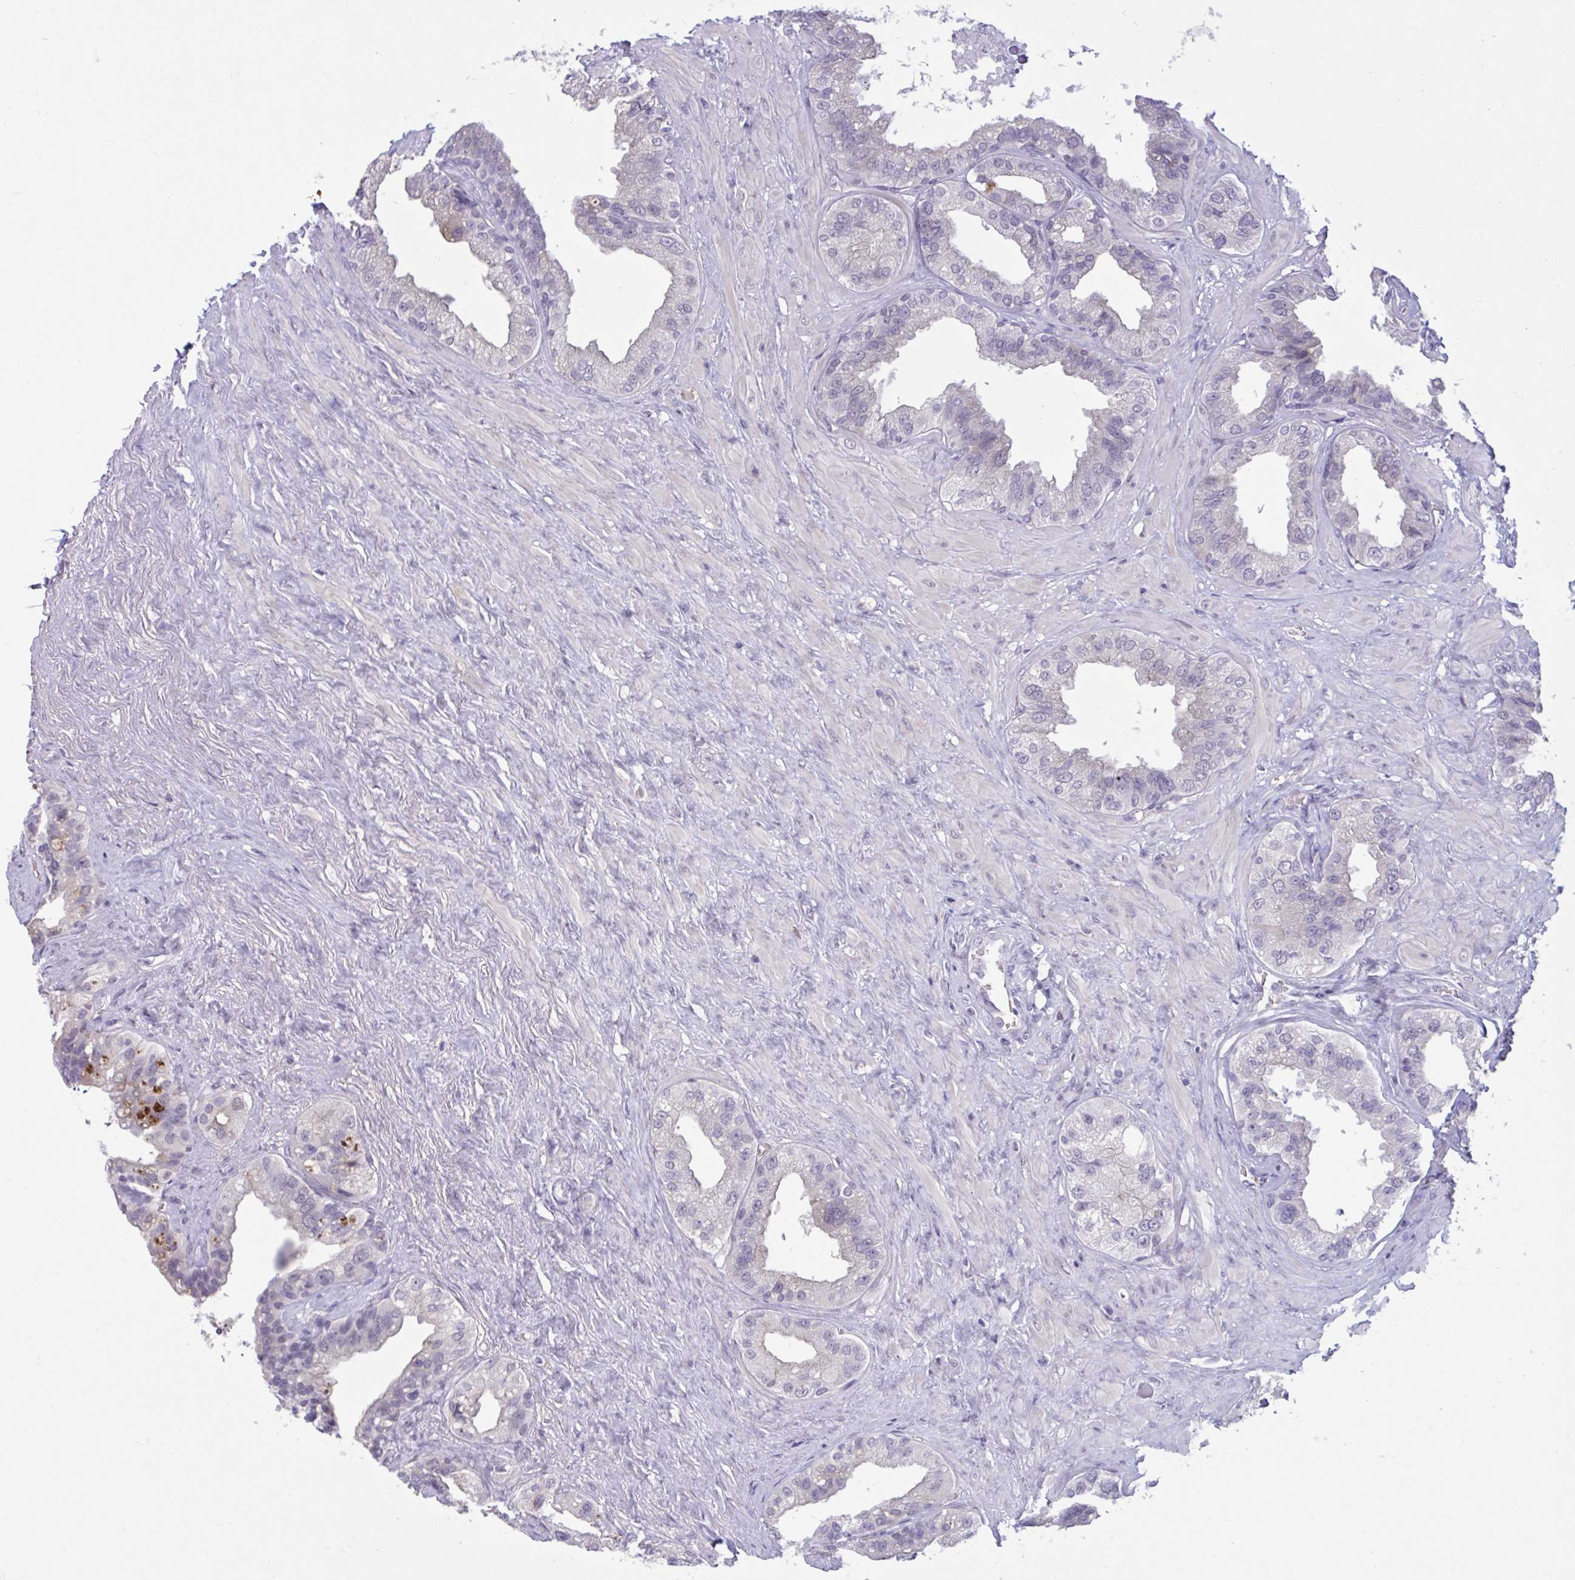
{"staining": {"intensity": "negative", "quantity": "none", "location": "none"}, "tissue": "seminal vesicle", "cell_type": "Glandular cells", "image_type": "normal", "snomed": [{"axis": "morphology", "description": "Normal tissue, NOS"}, {"axis": "topography", "description": "Seminal veicle"}, {"axis": "topography", "description": "Peripheral nerve tissue"}], "caption": "IHC histopathology image of unremarkable human seminal vesicle stained for a protein (brown), which demonstrates no positivity in glandular cells.", "gene": "CNGB3", "patient": {"sex": "male", "age": 76}}